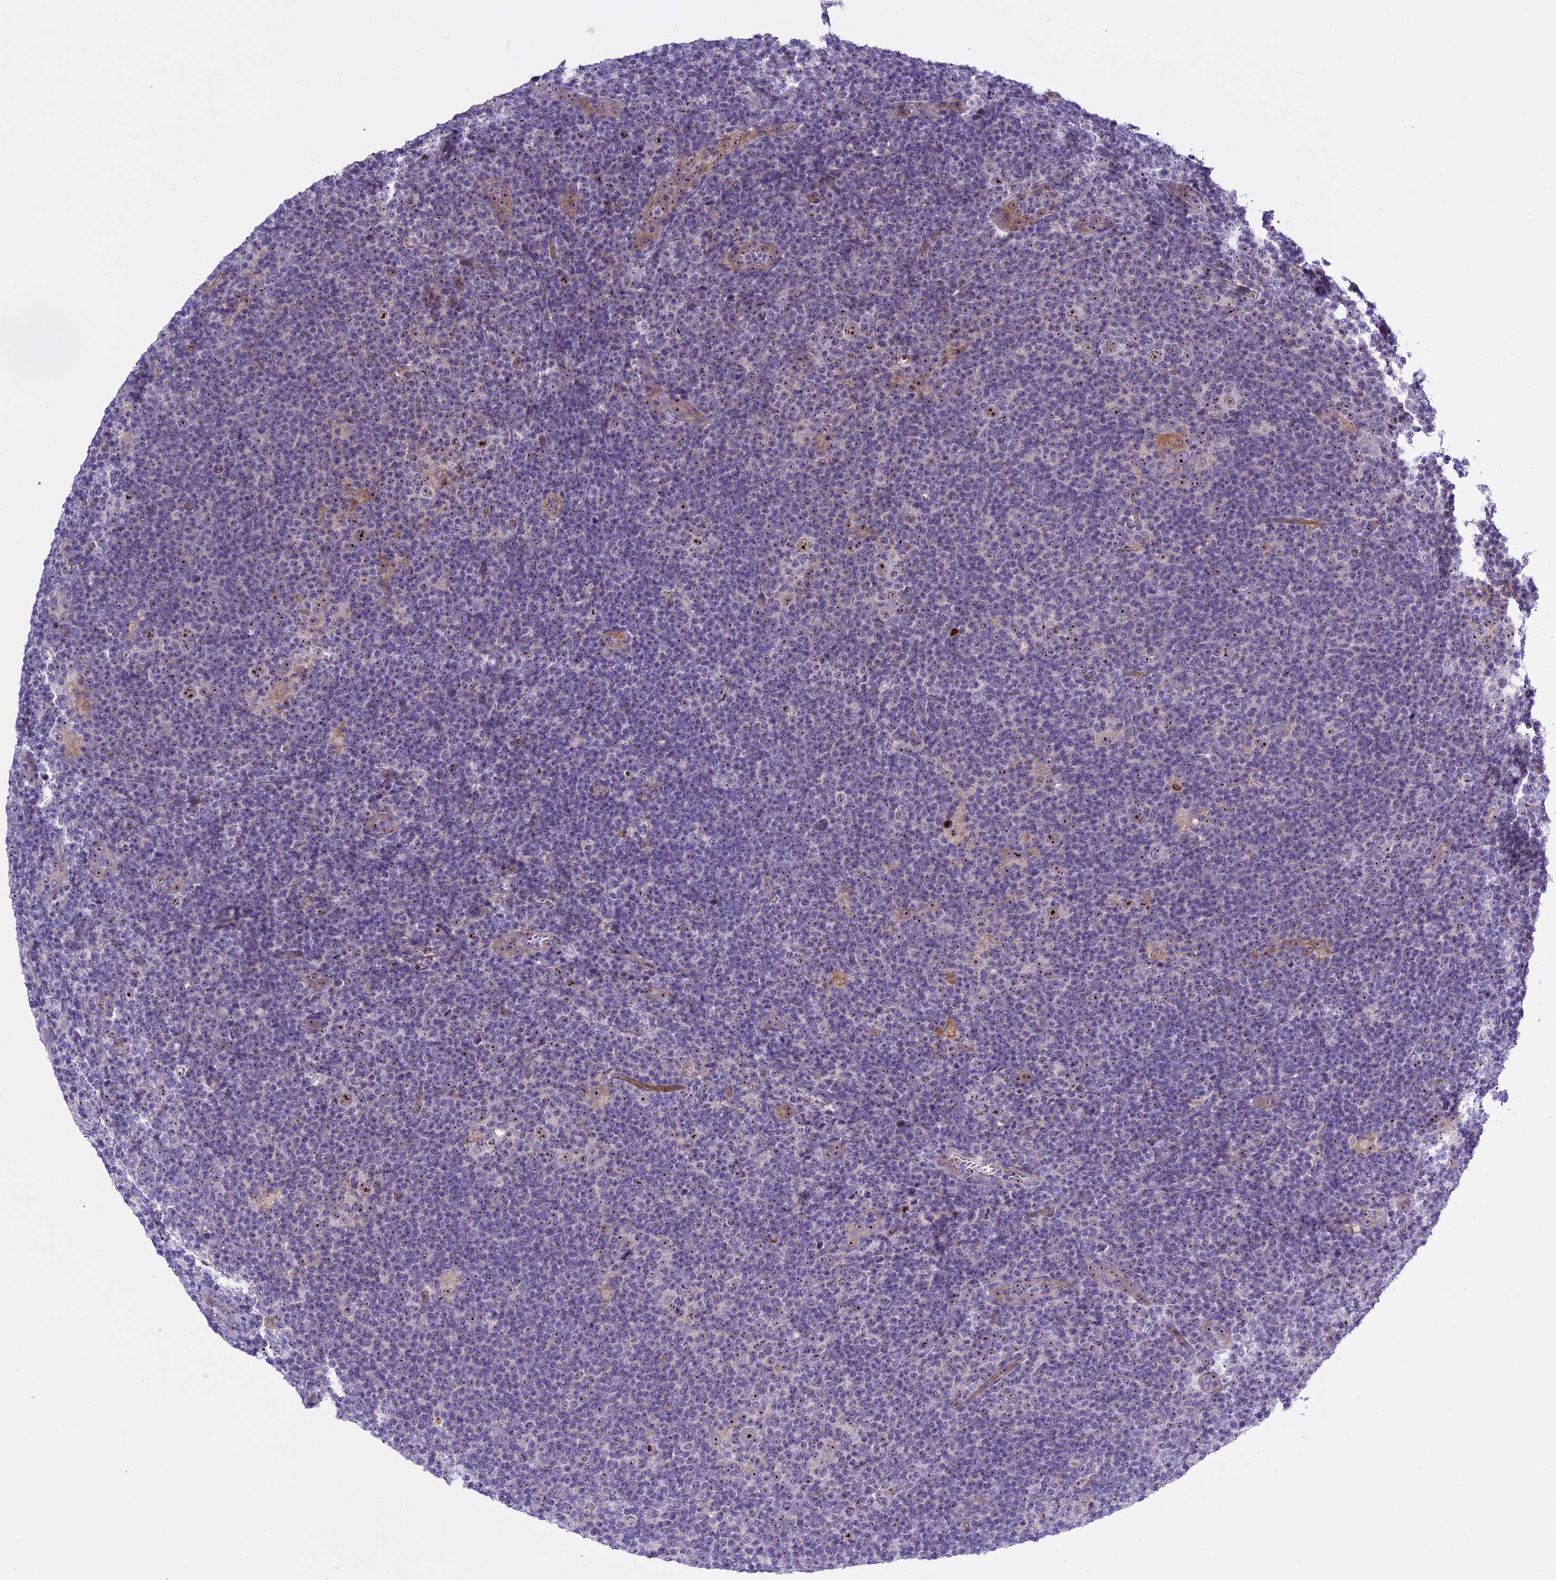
{"staining": {"intensity": "moderate", "quantity": ">75%", "location": "nuclear"}, "tissue": "lymphoma", "cell_type": "Tumor cells", "image_type": "cancer", "snomed": [{"axis": "morphology", "description": "Hodgkin's disease, NOS"}, {"axis": "topography", "description": "Lymph node"}], "caption": "About >75% of tumor cells in human Hodgkin's disease show moderate nuclear protein positivity as visualized by brown immunohistochemical staining.", "gene": "TBL3", "patient": {"sex": "female", "age": 57}}